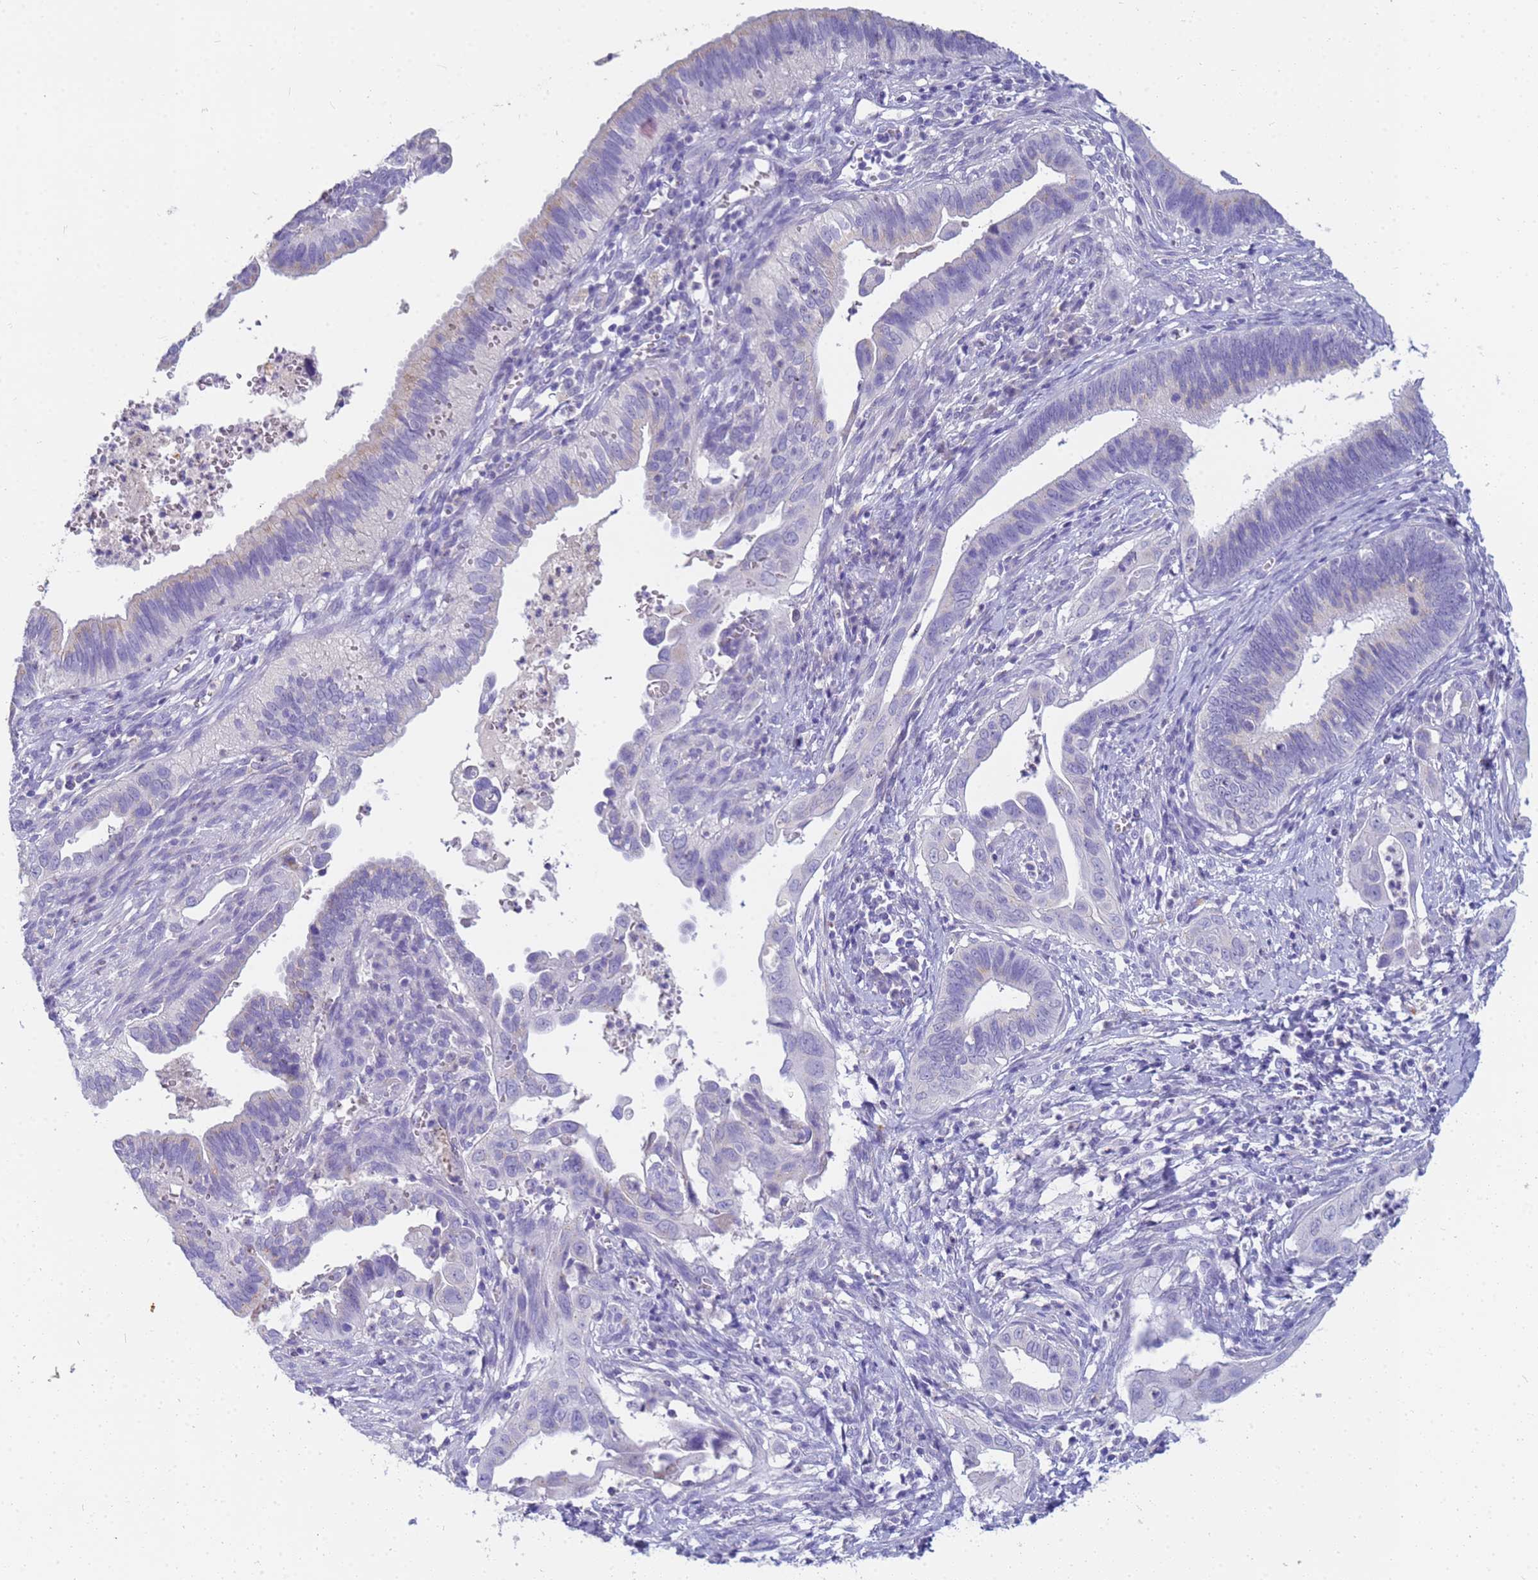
{"staining": {"intensity": "weak", "quantity": "<25%", "location": "cytoplasmic/membranous"}, "tissue": "cervical cancer", "cell_type": "Tumor cells", "image_type": "cancer", "snomed": [{"axis": "morphology", "description": "Adenocarcinoma, NOS"}, {"axis": "topography", "description": "Cervix"}], "caption": "Immunohistochemistry histopathology image of cervical cancer (adenocarcinoma) stained for a protein (brown), which demonstrates no positivity in tumor cells.", "gene": "B3GNT8", "patient": {"sex": "female", "age": 42}}